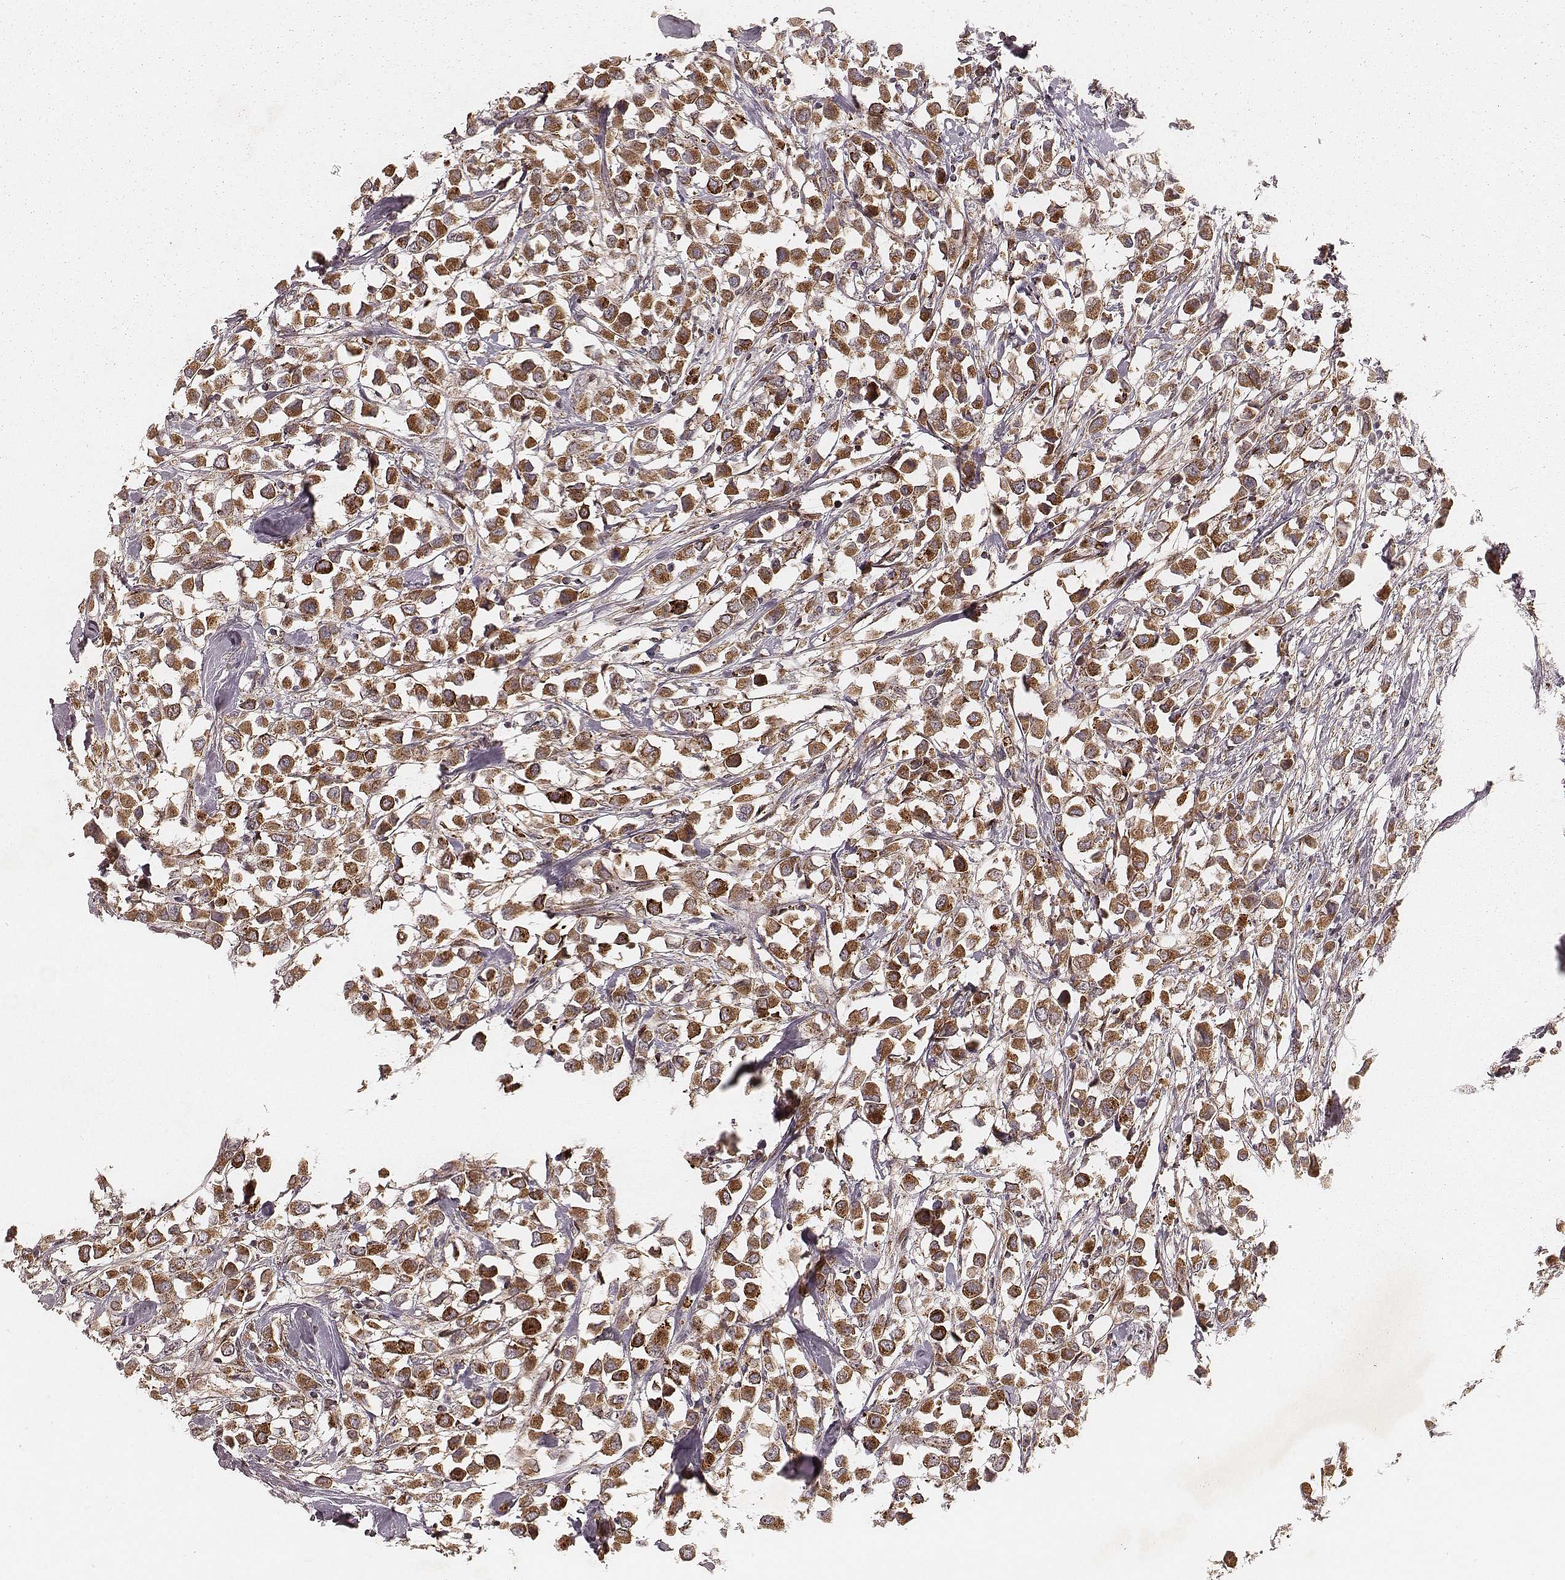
{"staining": {"intensity": "moderate", "quantity": ">75%", "location": "cytoplasmic/membranous"}, "tissue": "breast cancer", "cell_type": "Tumor cells", "image_type": "cancer", "snomed": [{"axis": "morphology", "description": "Duct carcinoma"}, {"axis": "topography", "description": "Breast"}], "caption": "Immunohistochemistry of invasive ductal carcinoma (breast) reveals medium levels of moderate cytoplasmic/membranous expression in about >75% of tumor cells. (DAB = brown stain, brightfield microscopy at high magnification).", "gene": "NDUFA7", "patient": {"sex": "female", "age": 61}}